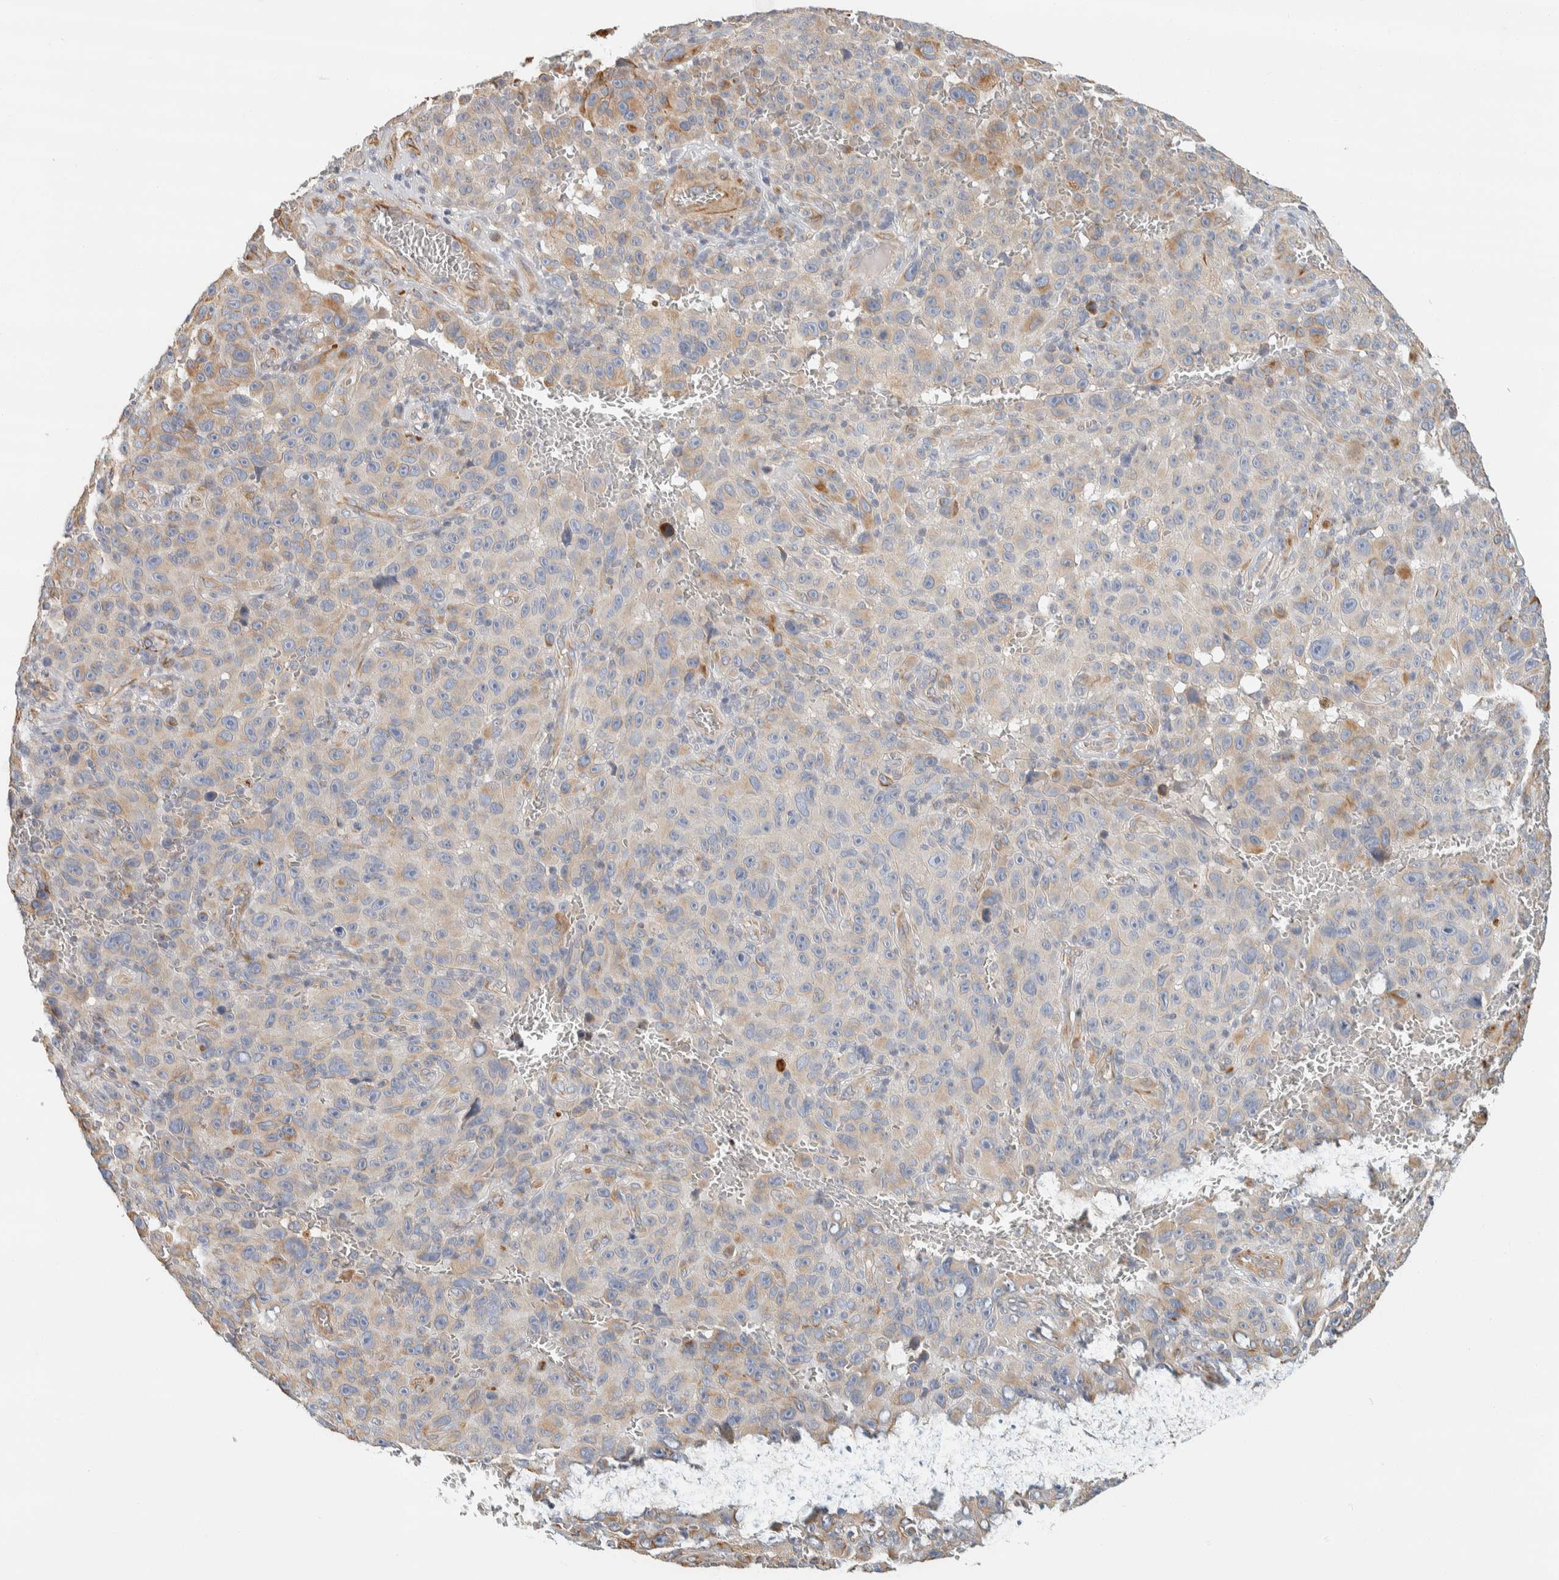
{"staining": {"intensity": "weak", "quantity": "25%-75%", "location": "cytoplasmic/membranous"}, "tissue": "melanoma", "cell_type": "Tumor cells", "image_type": "cancer", "snomed": [{"axis": "morphology", "description": "Malignant melanoma, NOS"}, {"axis": "topography", "description": "Skin"}], "caption": "Weak cytoplasmic/membranous expression is identified in about 25%-75% of tumor cells in melanoma. (Stains: DAB (3,3'-diaminobenzidine) in brown, nuclei in blue, Microscopy: brightfield microscopy at high magnification).", "gene": "CDR2", "patient": {"sex": "female", "age": 82}}